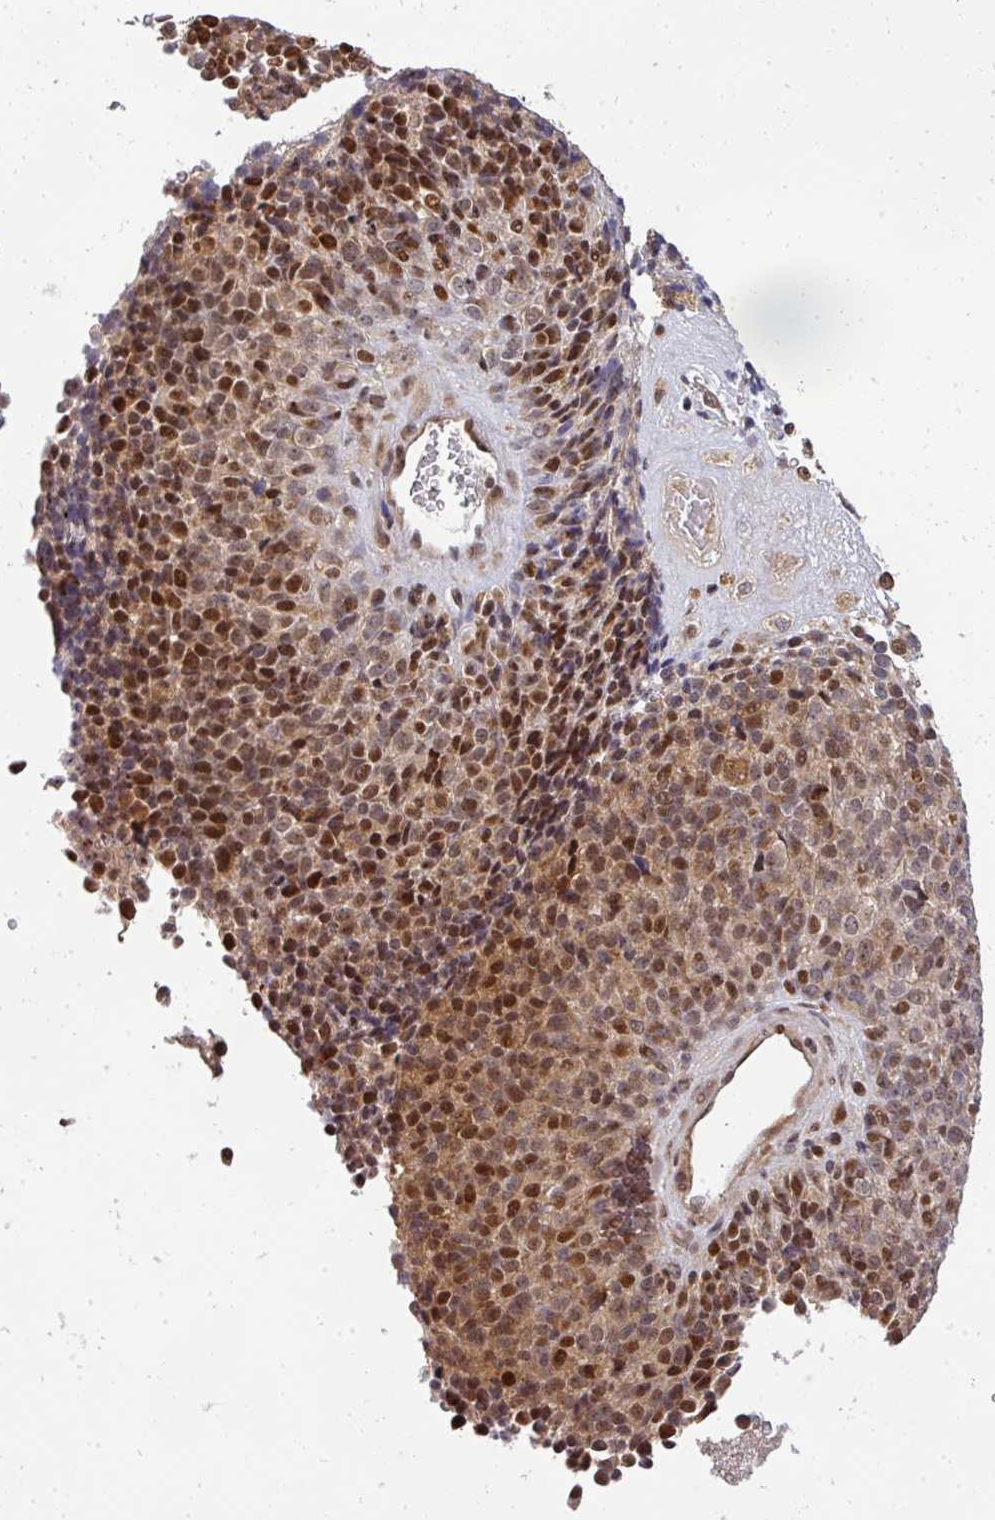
{"staining": {"intensity": "strong", "quantity": "25%-75%", "location": "nuclear"}, "tissue": "melanoma", "cell_type": "Tumor cells", "image_type": "cancer", "snomed": [{"axis": "morphology", "description": "Malignant melanoma, Metastatic site"}, {"axis": "topography", "description": "Brain"}], "caption": "Protein expression analysis of human malignant melanoma (metastatic site) reveals strong nuclear expression in approximately 25%-75% of tumor cells. Using DAB (brown) and hematoxylin (blue) stains, captured at high magnification using brightfield microscopy.", "gene": "PATZ1", "patient": {"sex": "female", "age": 56}}